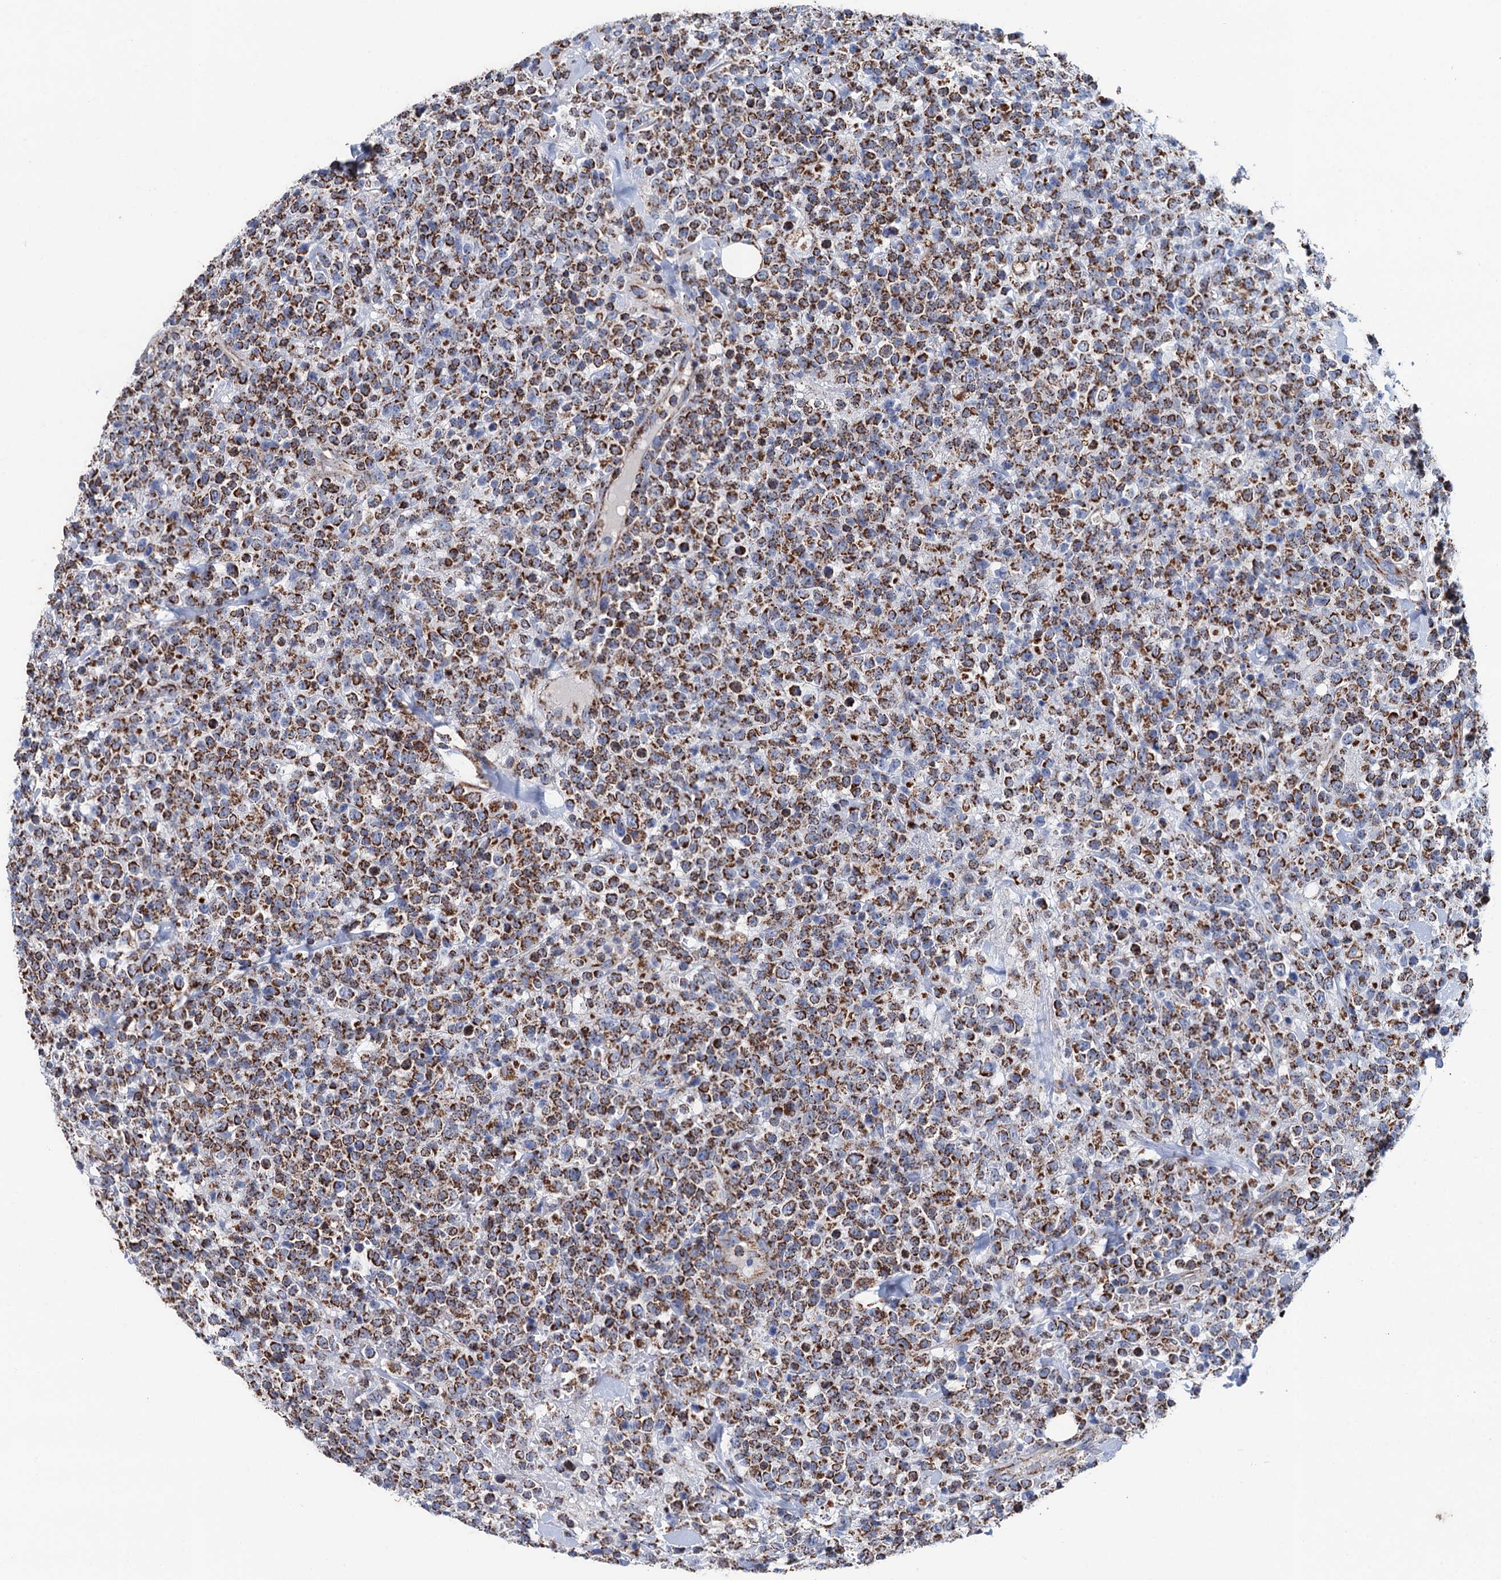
{"staining": {"intensity": "strong", "quantity": ">75%", "location": "cytoplasmic/membranous"}, "tissue": "lymphoma", "cell_type": "Tumor cells", "image_type": "cancer", "snomed": [{"axis": "morphology", "description": "Malignant lymphoma, non-Hodgkin's type, High grade"}, {"axis": "topography", "description": "Colon"}], "caption": "A photomicrograph showing strong cytoplasmic/membranous positivity in about >75% of tumor cells in lymphoma, as visualized by brown immunohistochemical staining.", "gene": "IVD", "patient": {"sex": "female", "age": 53}}